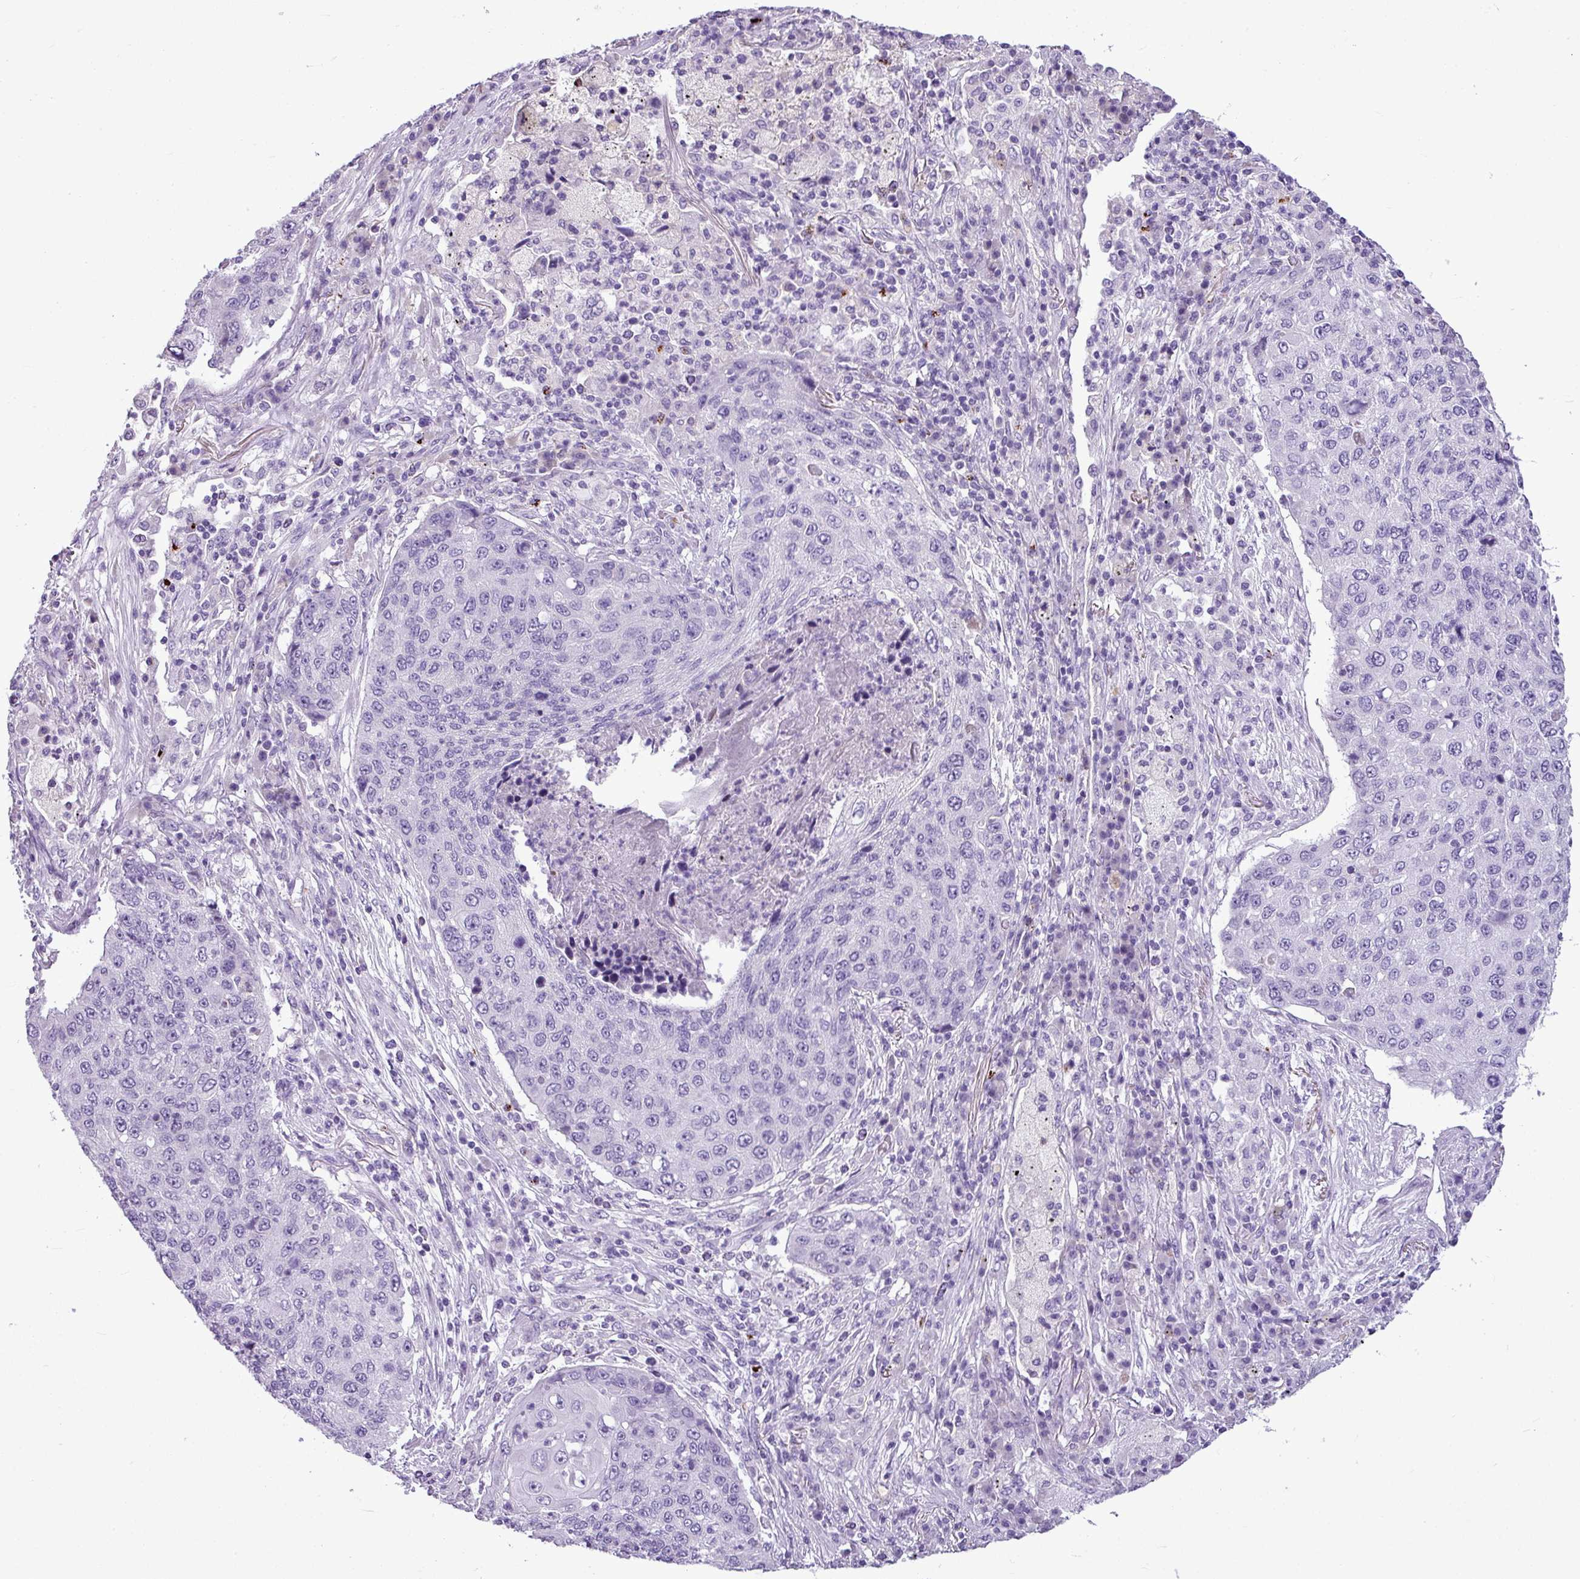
{"staining": {"intensity": "negative", "quantity": "none", "location": "none"}, "tissue": "lung cancer", "cell_type": "Tumor cells", "image_type": "cancer", "snomed": [{"axis": "morphology", "description": "Squamous cell carcinoma, NOS"}, {"axis": "topography", "description": "Lung"}], "caption": "Human lung squamous cell carcinoma stained for a protein using immunohistochemistry demonstrates no staining in tumor cells.", "gene": "IL17A", "patient": {"sex": "female", "age": 63}}